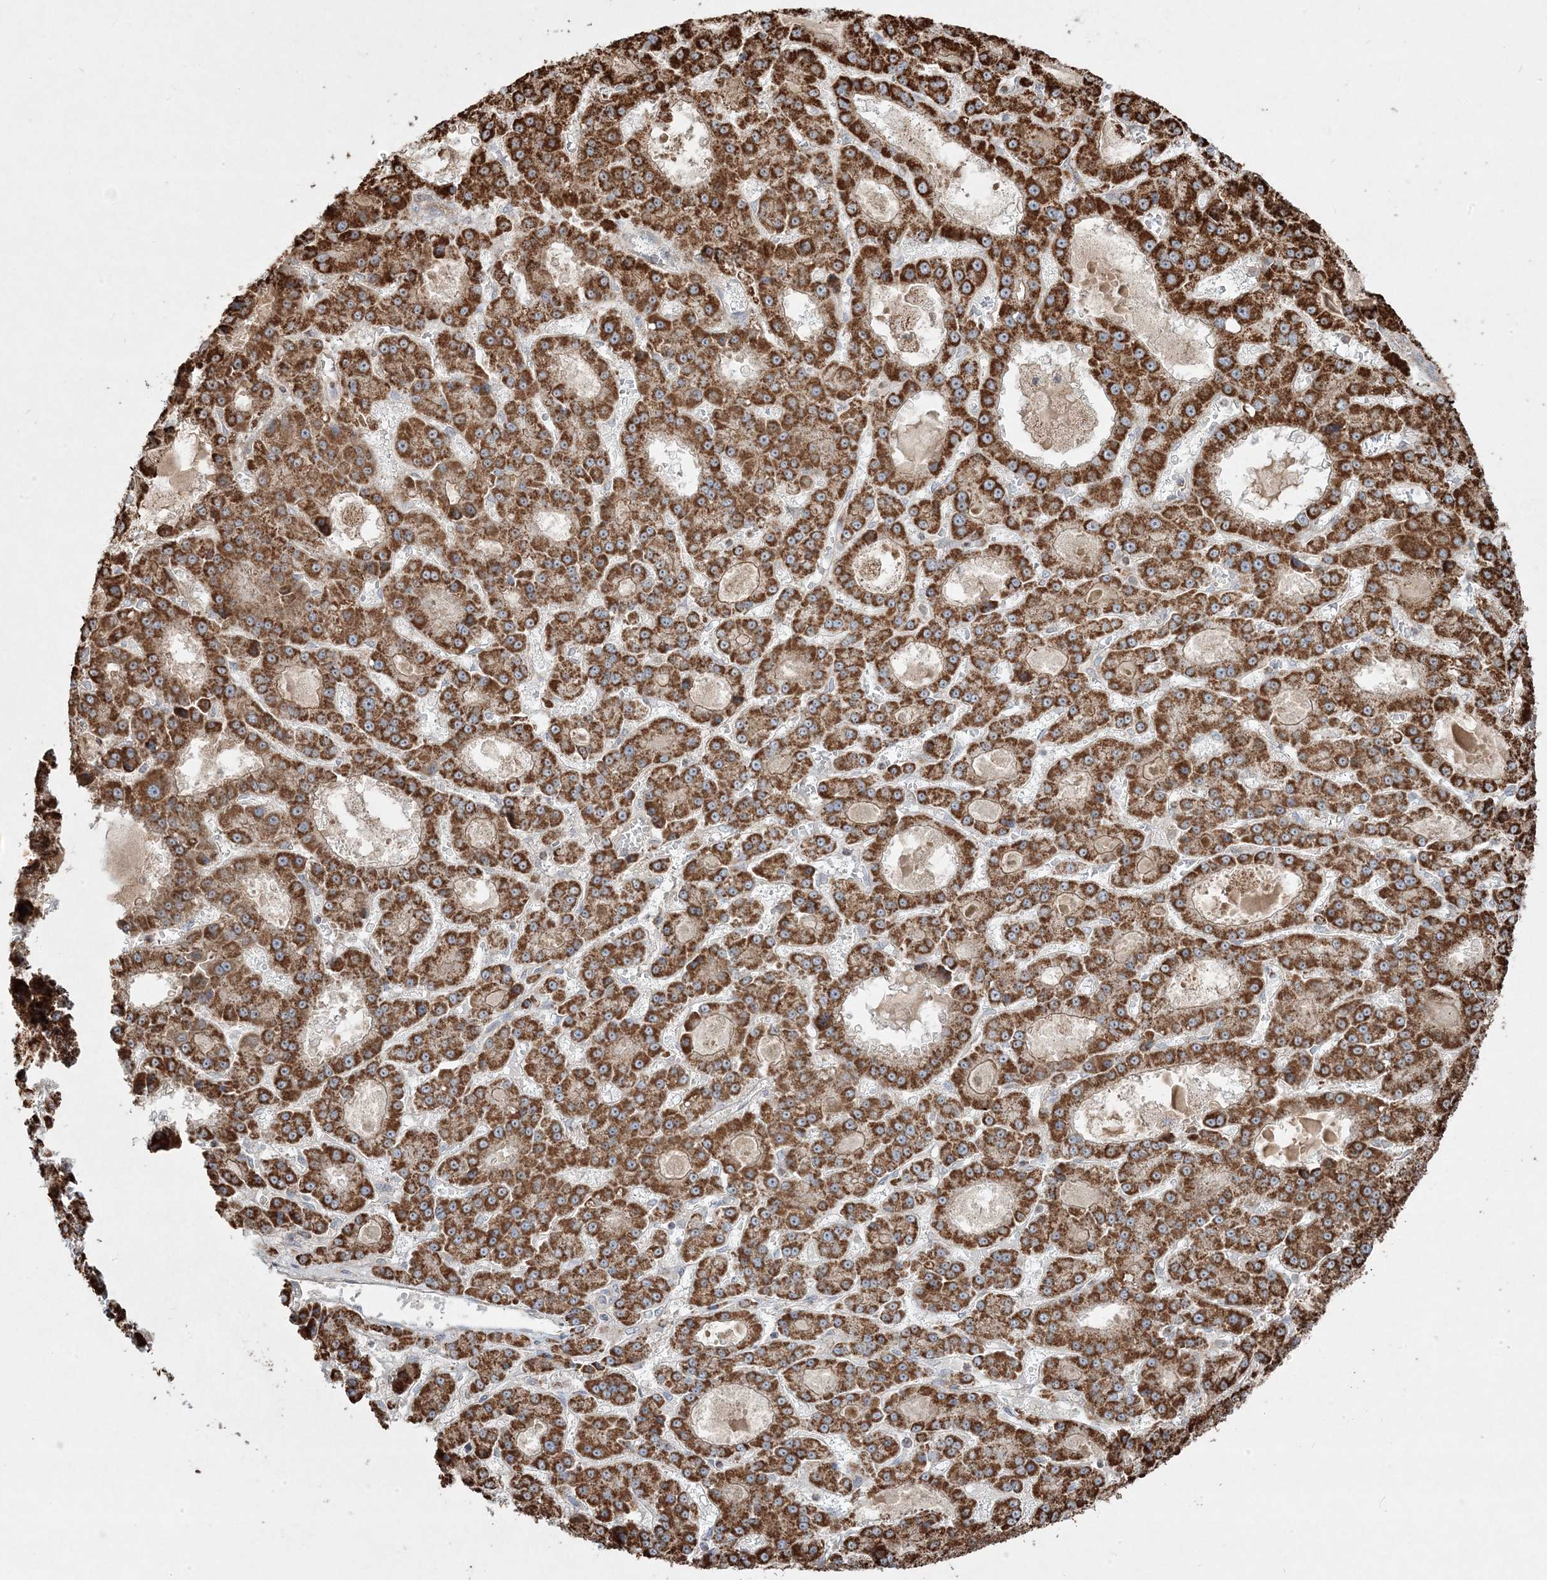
{"staining": {"intensity": "strong", "quantity": ">75%", "location": "cytoplasmic/membranous"}, "tissue": "liver cancer", "cell_type": "Tumor cells", "image_type": "cancer", "snomed": [{"axis": "morphology", "description": "Carcinoma, Hepatocellular, NOS"}, {"axis": "topography", "description": "Liver"}], "caption": "Immunohistochemistry (DAB) staining of human liver cancer demonstrates strong cytoplasmic/membranous protein expression in about >75% of tumor cells. (Brightfield microscopy of DAB IHC at high magnification).", "gene": "CLUAP1", "patient": {"sex": "male", "age": 70}}